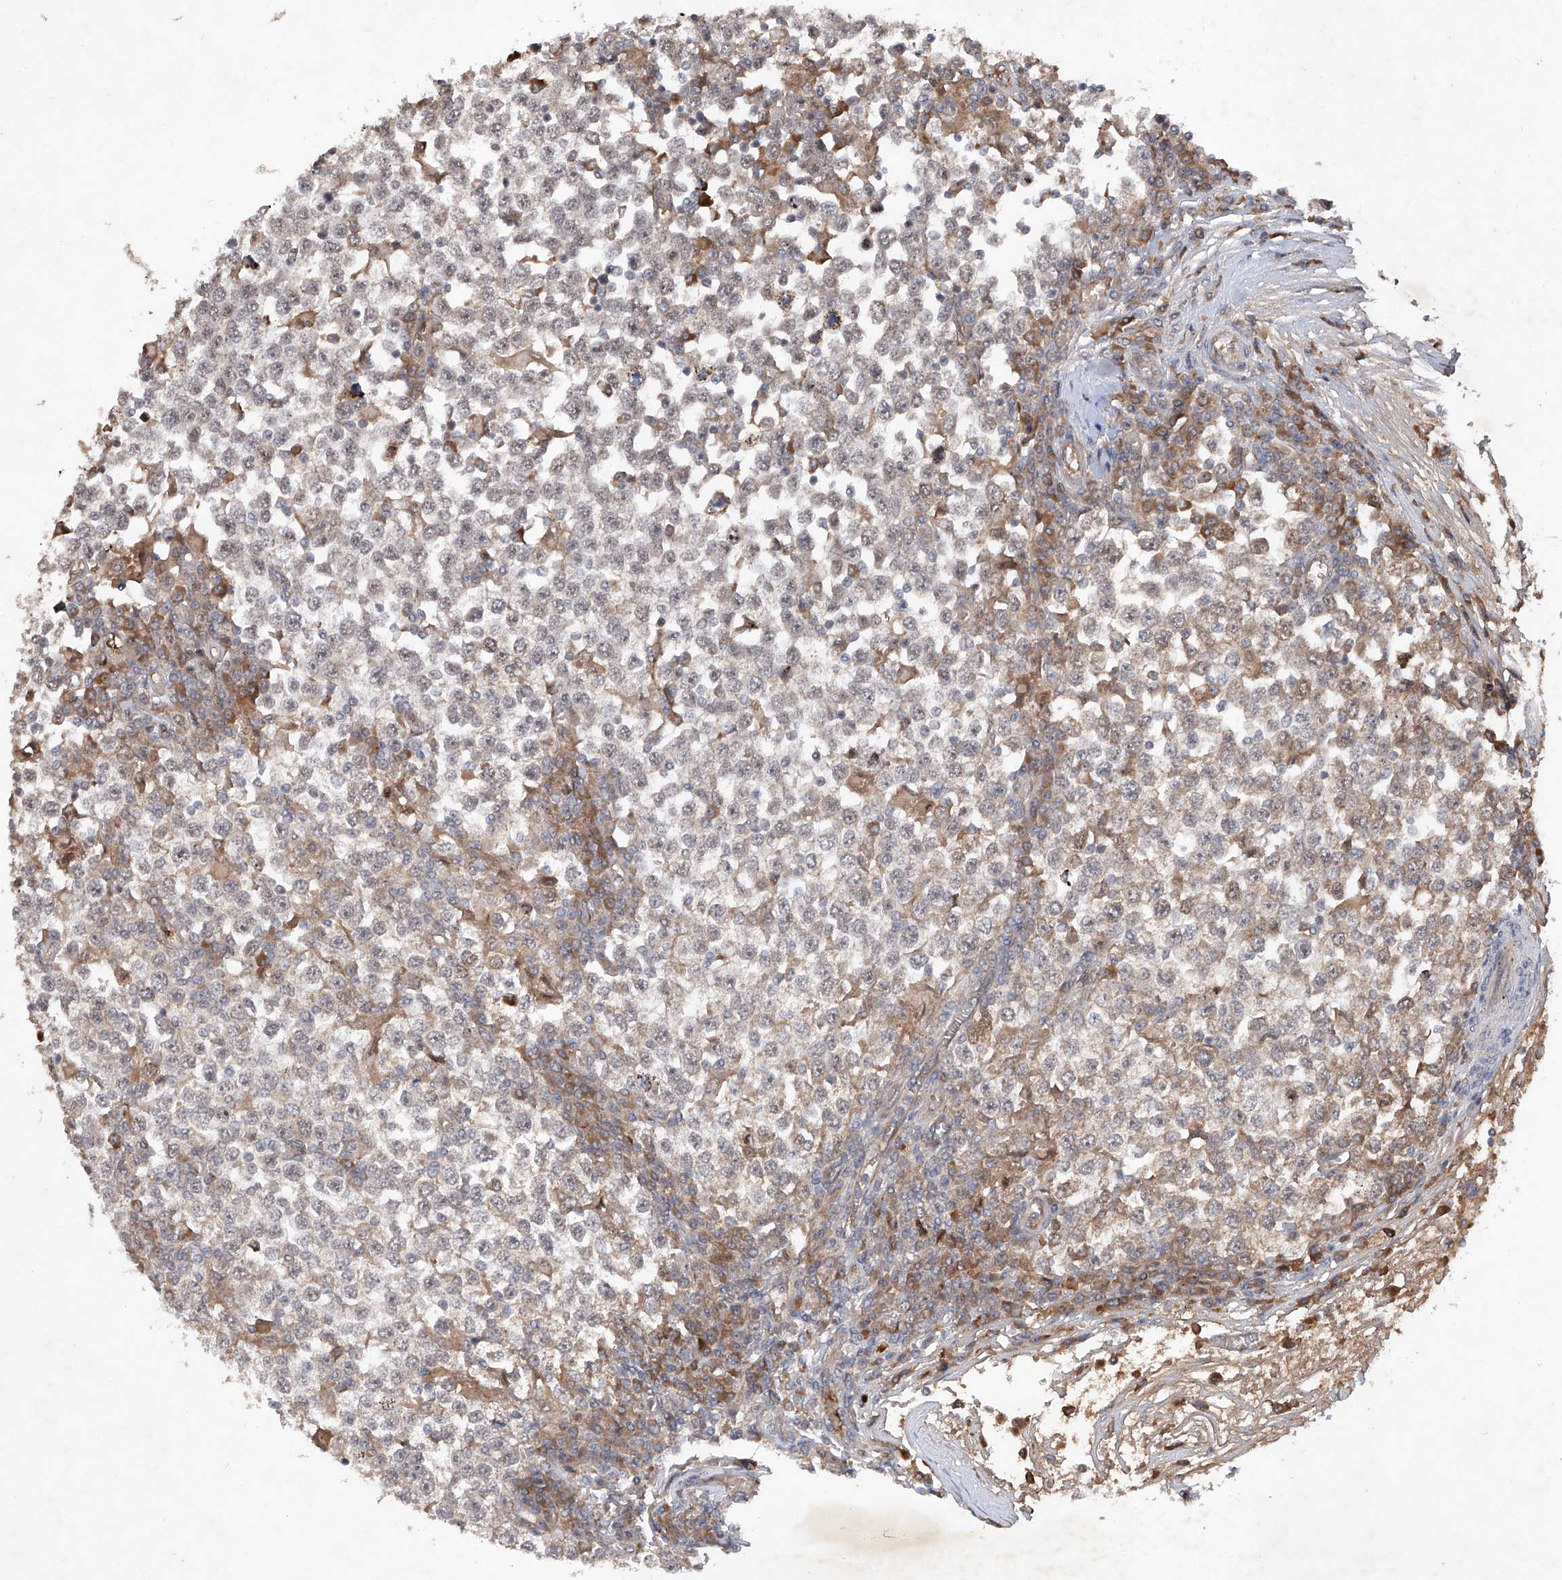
{"staining": {"intensity": "negative", "quantity": "none", "location": "none"}, "tissue": "testis cancer", "cell_type": "Tumor cells", "image_type": "cancer", "snomed": [{"axis": "morphology", "description": "Seminoma, NOS"}, {"axis": "topography", "description": "Testis"}], "caption": "Immunohistochemical staining of seminoma (testis) reveals no significant staining in tumor cells.", "gene": "FAM135A", "patient": {"sex": "male", "age": 65}}